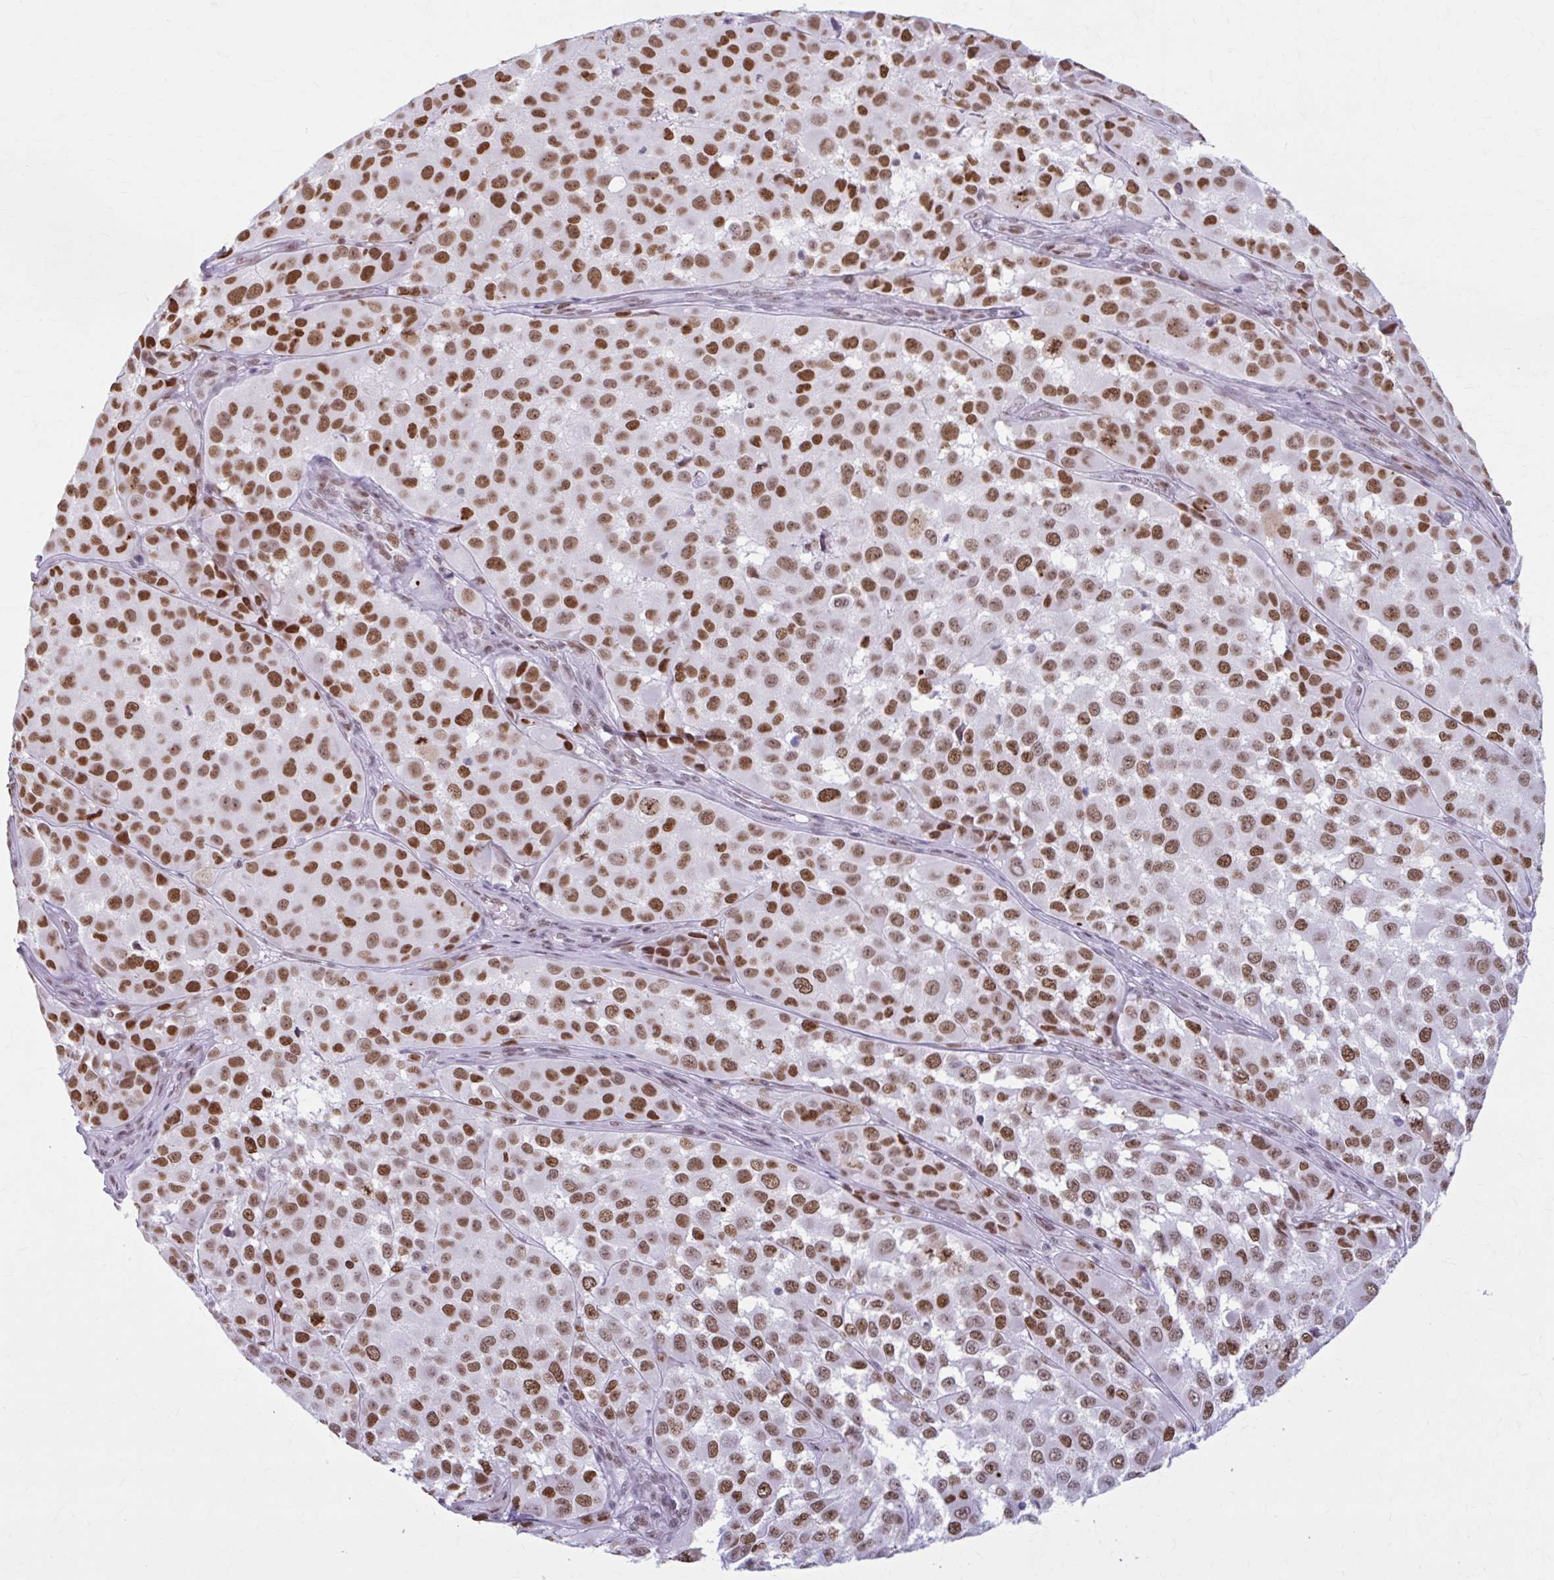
{"staining": {"intensity": "moderate", "quantity": ">75%", "location": "nuclear"}, "tissue": "melanoma", "cell_type": "Tumor cells", "image_type": "cancer", "snomed": [{"axis": "morphology", "description": "Malignant melanoma, NOS"}, {"axis": "topography", "description": "Skin"}], "caption": "High-power microscopy captured an immunohistochemistry image of malignant melanoma, revealing moderate nuclear expression in about >75% of tumor cells.", "gene": "PABIR1", "patient": {"sex": "male", "age": 64}}